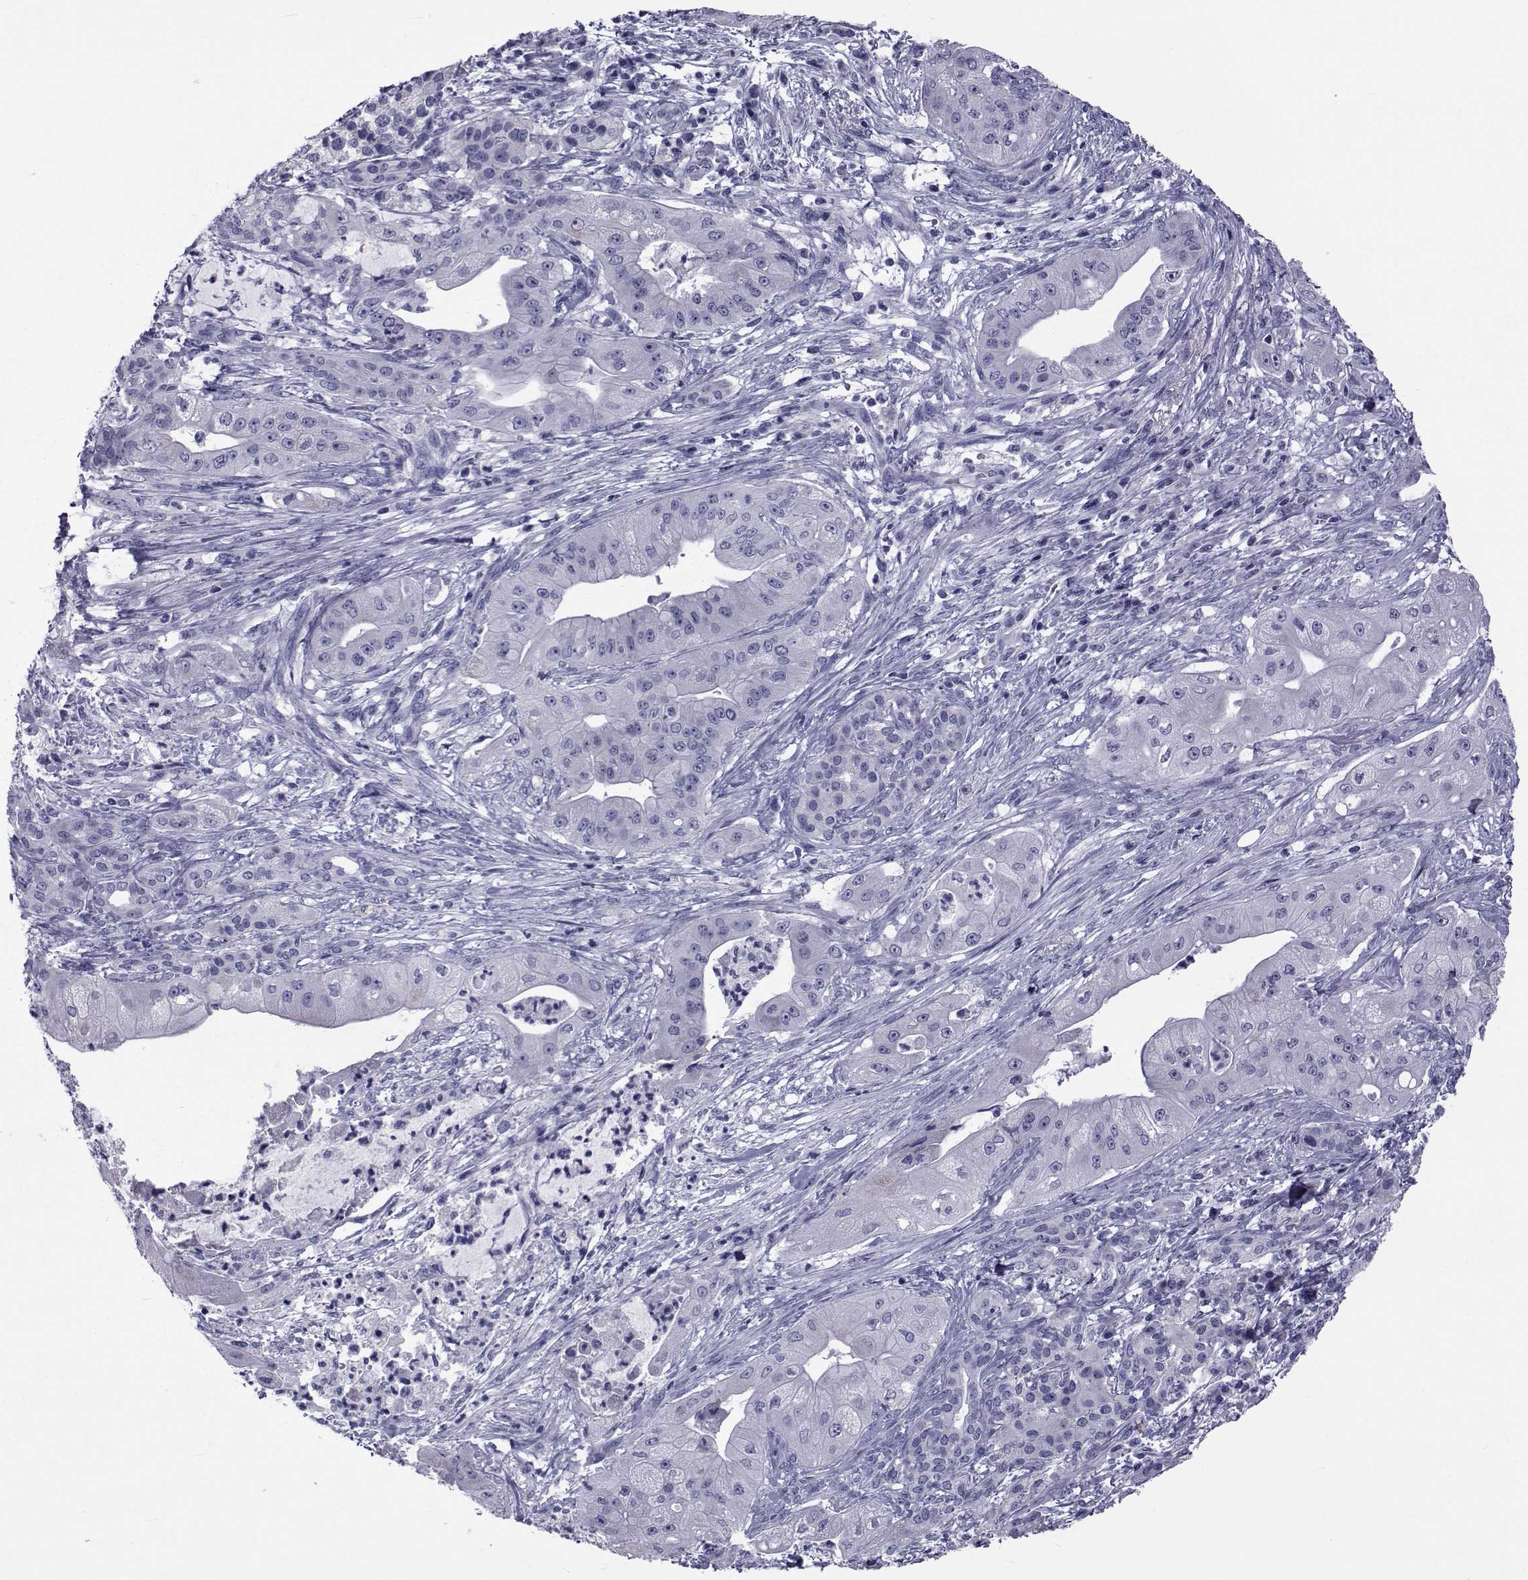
{"staining": {"intensity": "negative", "quantity": "none", "location": "none"}, "tissue": "pancreatic cancer", "cell_type": "Tumor cells", "image_type": "cancer", "snomed": [{"axis": "morphology", "description": "Normal tissue, NOS"}, {"axis": "morphology", "description": "Inflammation, NOS"}, {"axis": "morphology", "description": "Adenocarcinoma, NOS"}, {"axis": "topography", "description": "Pancreas"}], "caption": "Immunohistochemistry of human adenocarcinoma (pancreatic) displays no expression in tumor cells.", "gene": "GKAP1", "patient": {"sex": "male", "age": 57}}